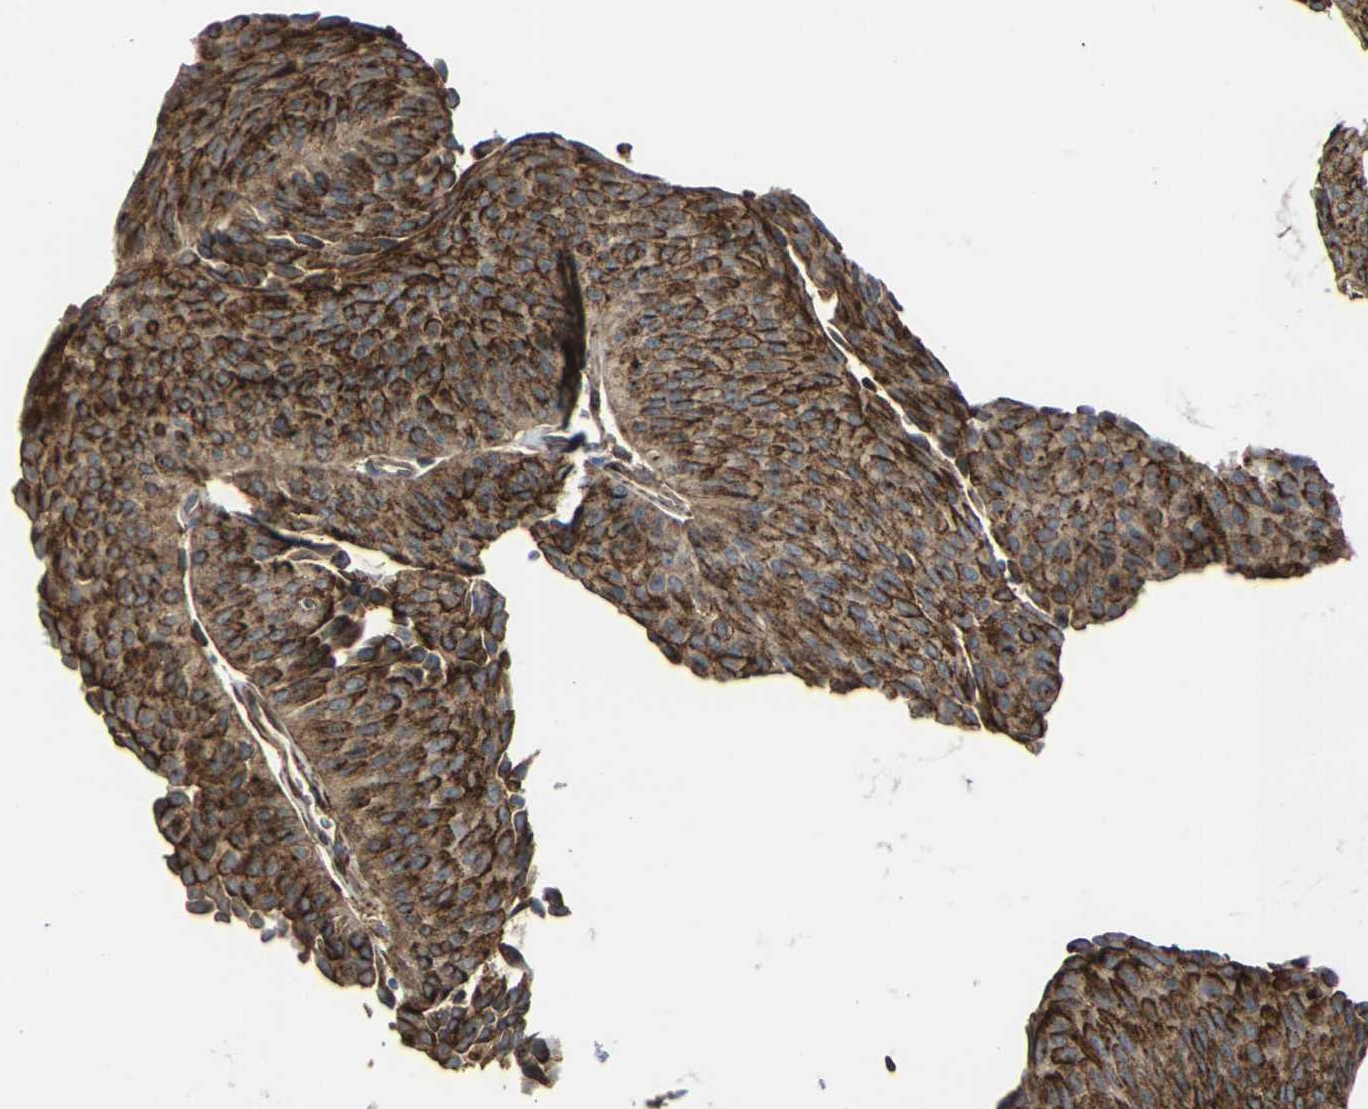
{"staining": {"intensity": "strong", "quantity": ">75%", "location": "cytoplasmic/membranous"}, "tissue": "urothelial cancer", "cell_type": "Tumor cells", "image_type": "cancer", "snomed": [{"axis": "morphology", "description": "Urothelial carcinoma, Low grade"}, {"axis": "topography", "description": "Urinary bladder"}], "caption": "The immunohistochemical stain shows strong cytoplasmic/membranous positivity in tumor cells of urothelial carcinoma (low-grade) tissue.", "gene": "MYOF", "patient": {"sex": "female", "age": 60}}